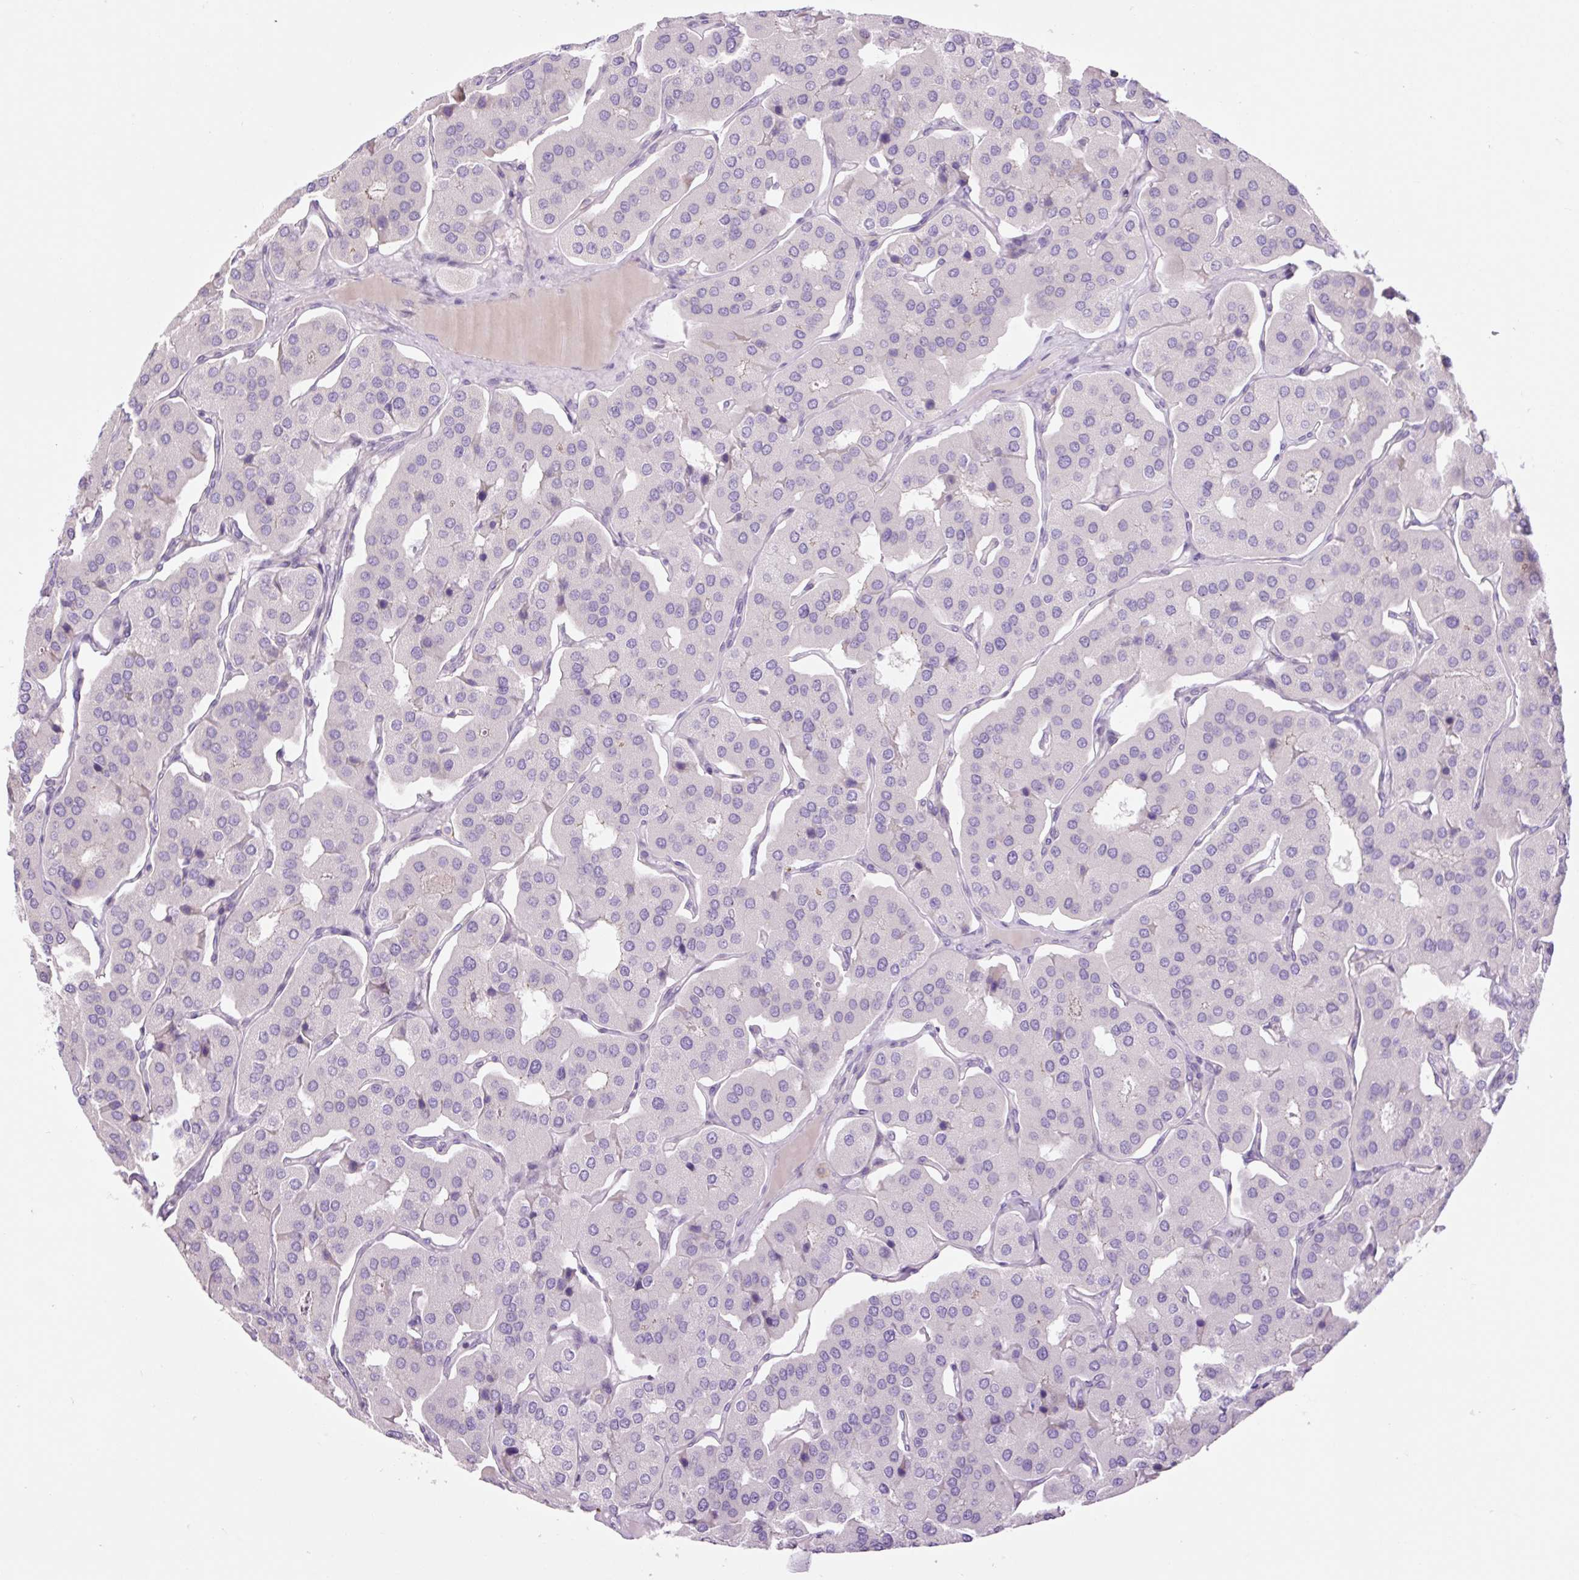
{"staining": {"intensity": "negative", "quantity": "none", "location": "none"}, "tissue": "parathyroid gland", "cell_type": "Glandular cells", "image_type": "normal", "snomed": [{"axis": "morphology", "description": "Normal tissue, NOS"}, {"axis": "morphology", "description": "Adenoma, NOS"}, {"axis": "topography", "description": "Parathyroid gland"}], "caption": "The IHC image has no significant expression in glandular cells of parathyroid gland.", "gene": "GRID2", "patient": {"sex": "female", "age": 86}}